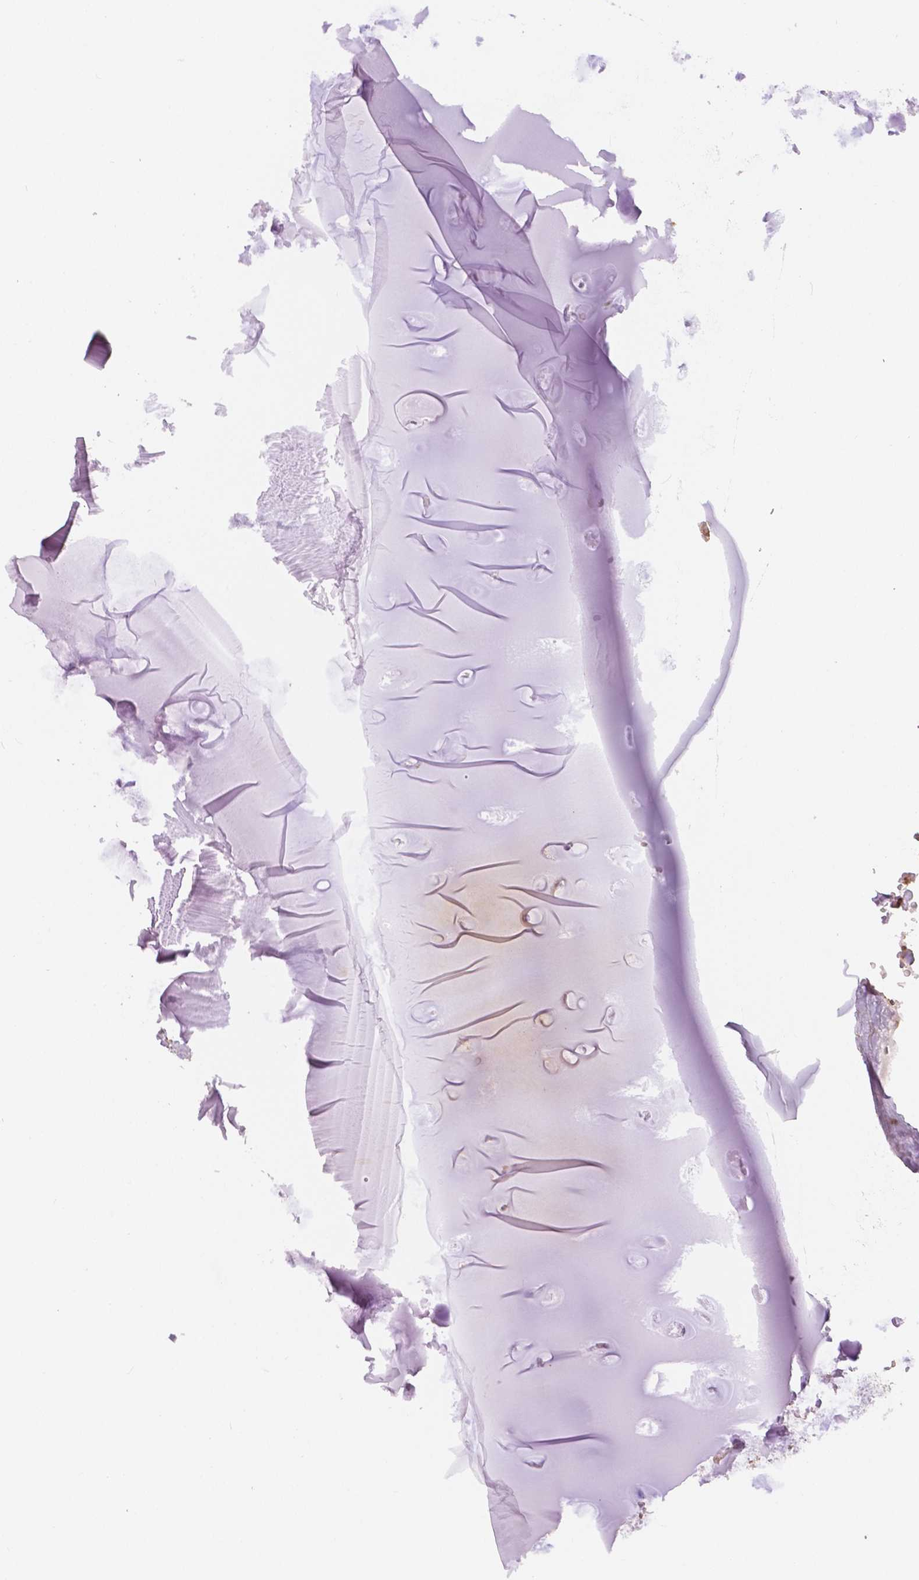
{"staining": {"intensity": "negative", "quantity": "none", "location": "none"}, "tissue": "soft tissue", "cell_type": "Chondrocytes", "image_type": "normal", "snomed": [{"axis": "morphology", "description": "Normal tissue, NOS"}, {"axis": "morphology", "description": "Squamous cell carcinoma, NOS"}, {"axis": "topography", "description": "Cartilage tissue"}, {"axis": "topography", "description": "Head-Neck"}], "caption": "This is an immunohistochemistry (IHC) micrograph of benign human soft tissue. There is no staining in chondrocytes.", "gene": "S100A4", "patient": {"sex": "male", "age": 57}}